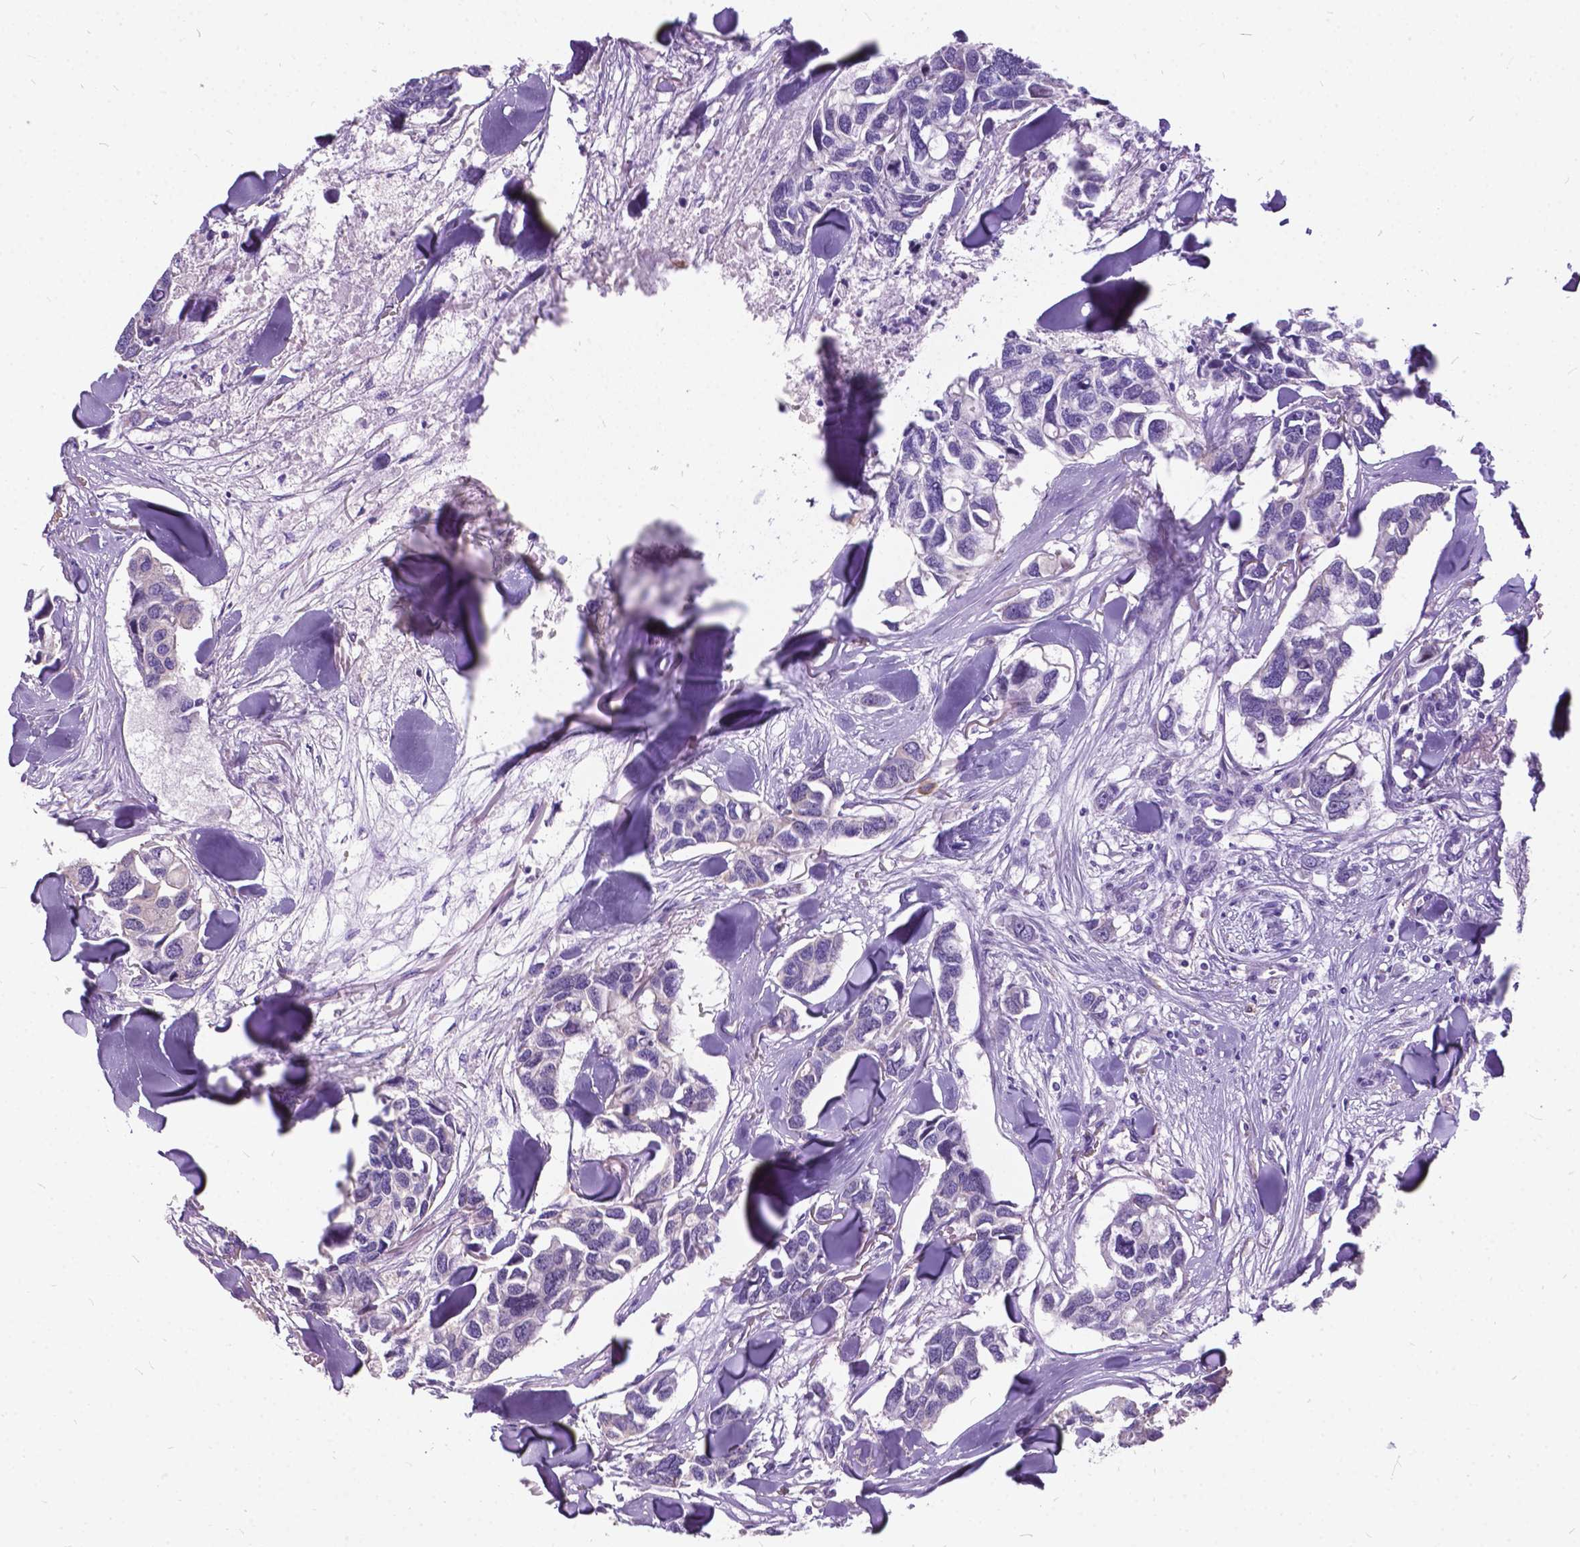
{"staining": {"intensity": "negative", "quantity": "none", "location": "none"}, "tissue": "breast cancer", "cell_type": "Tumor cells", "image_type": "cancer", "snomed": [{"axis": "morphology", "description": "Duct carcinoma"}, {"axis": "topography", "description": "Breast"}], "caption": "High magnification brightfield microscopy of breast cancer (intraductal carcinoma) stained with DAB (3,3'-diaminobenzidine) (brown) and counterstained with hematoxylin (blue): tumor cells show no significant staining.", "gene": "BSND", "patient": {"sex": "female", "age": 83}}